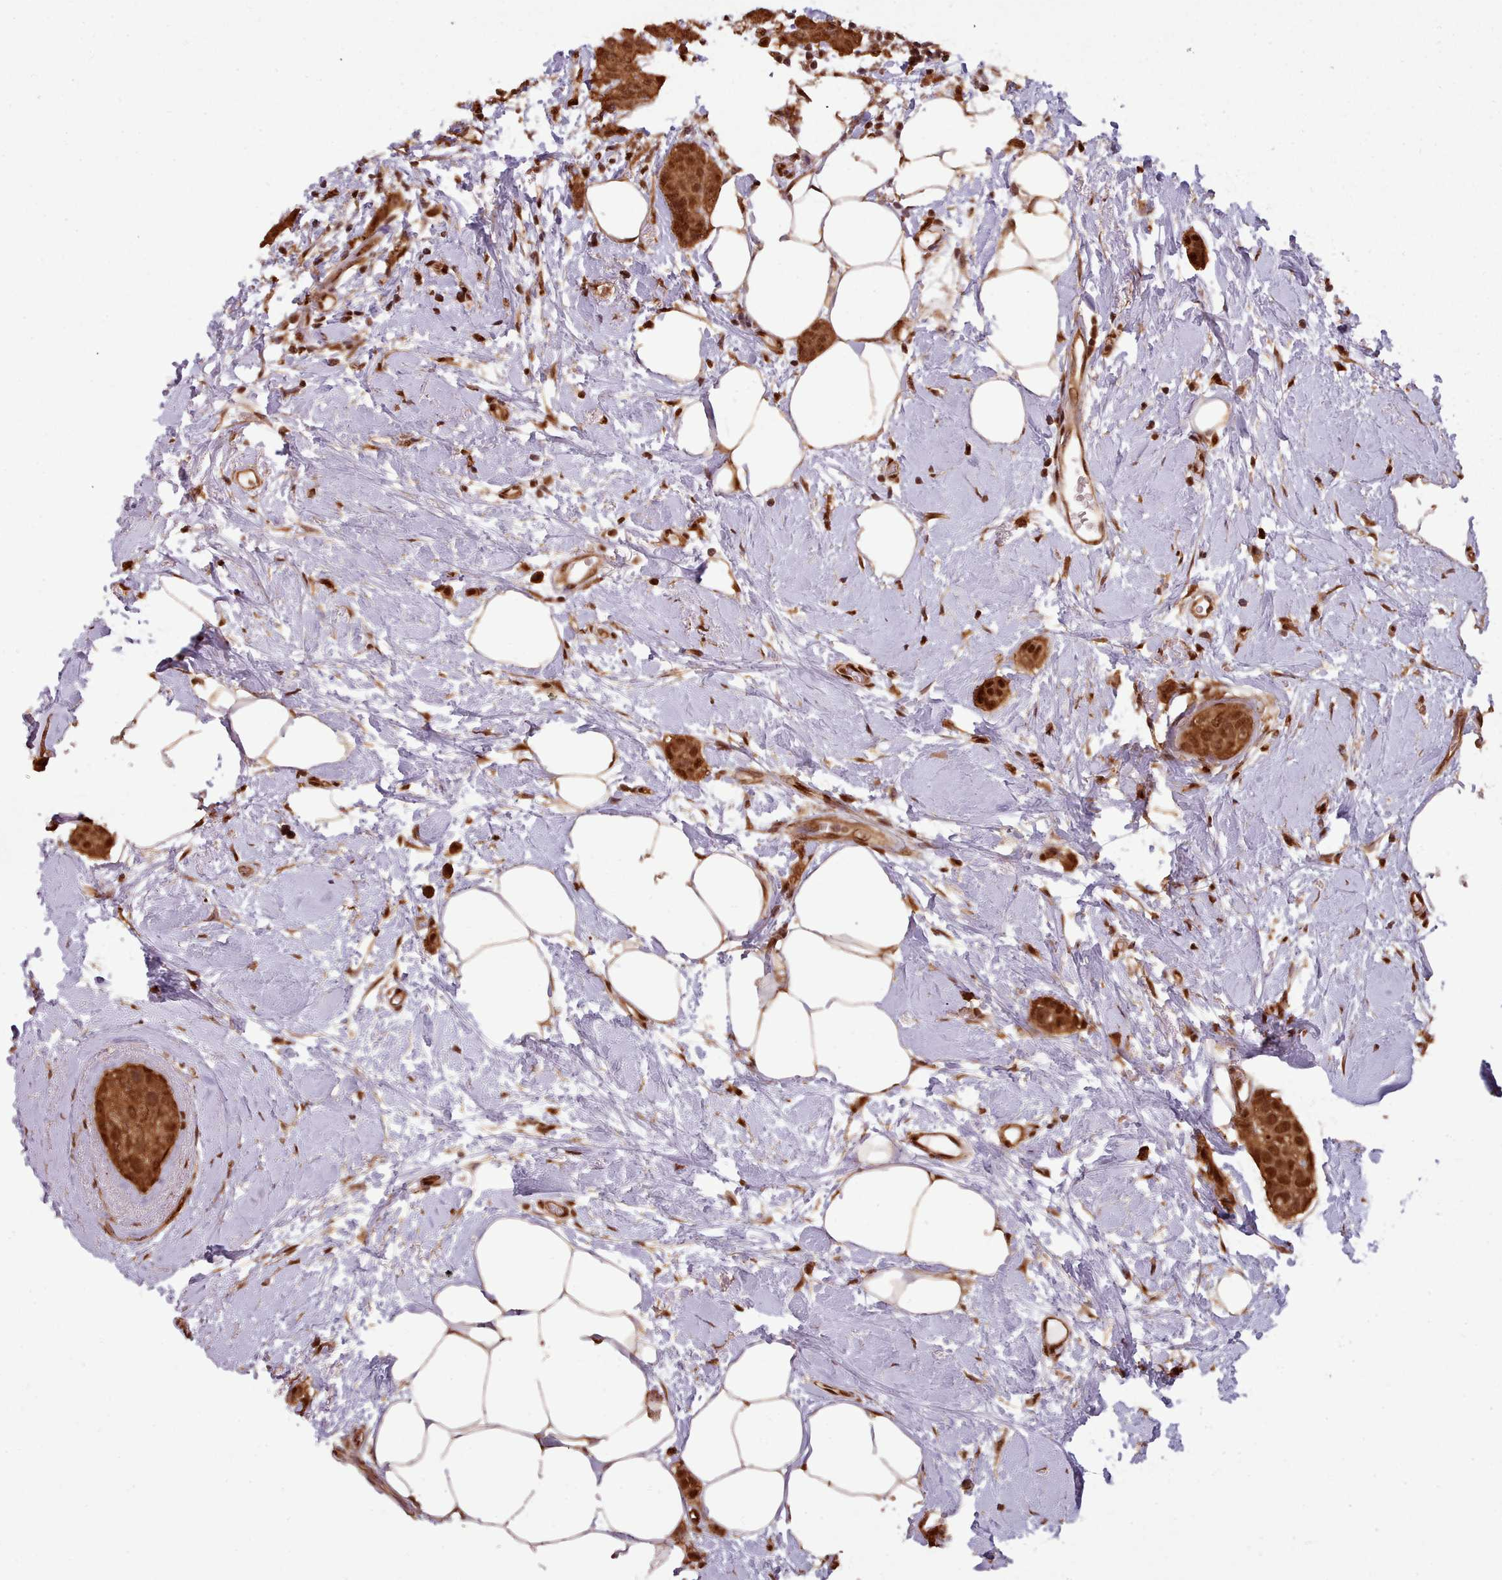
{"staining": {"intensity": "strong", "quantity": ">75%", "location": "cytoplasmic/membranous,nuclear"}, "tissue": "breast cancer", "cell_type": "Tumor cells", "image_type": "cancer", "snomed": [{"axis": "morphology", "description": "Duct carcinoma"}, {"axis": "topography", "description": "Breast"}], "caption": "Brown immunohistochemical staining in human breast cancer (intraductal carcinoma) exhibits strong cytoplasmic/membranous and nuclear expression in approximately >75% of tumor cells.", "gene": "RPS27A", "patient": {"sex": "female", "age": 72}}